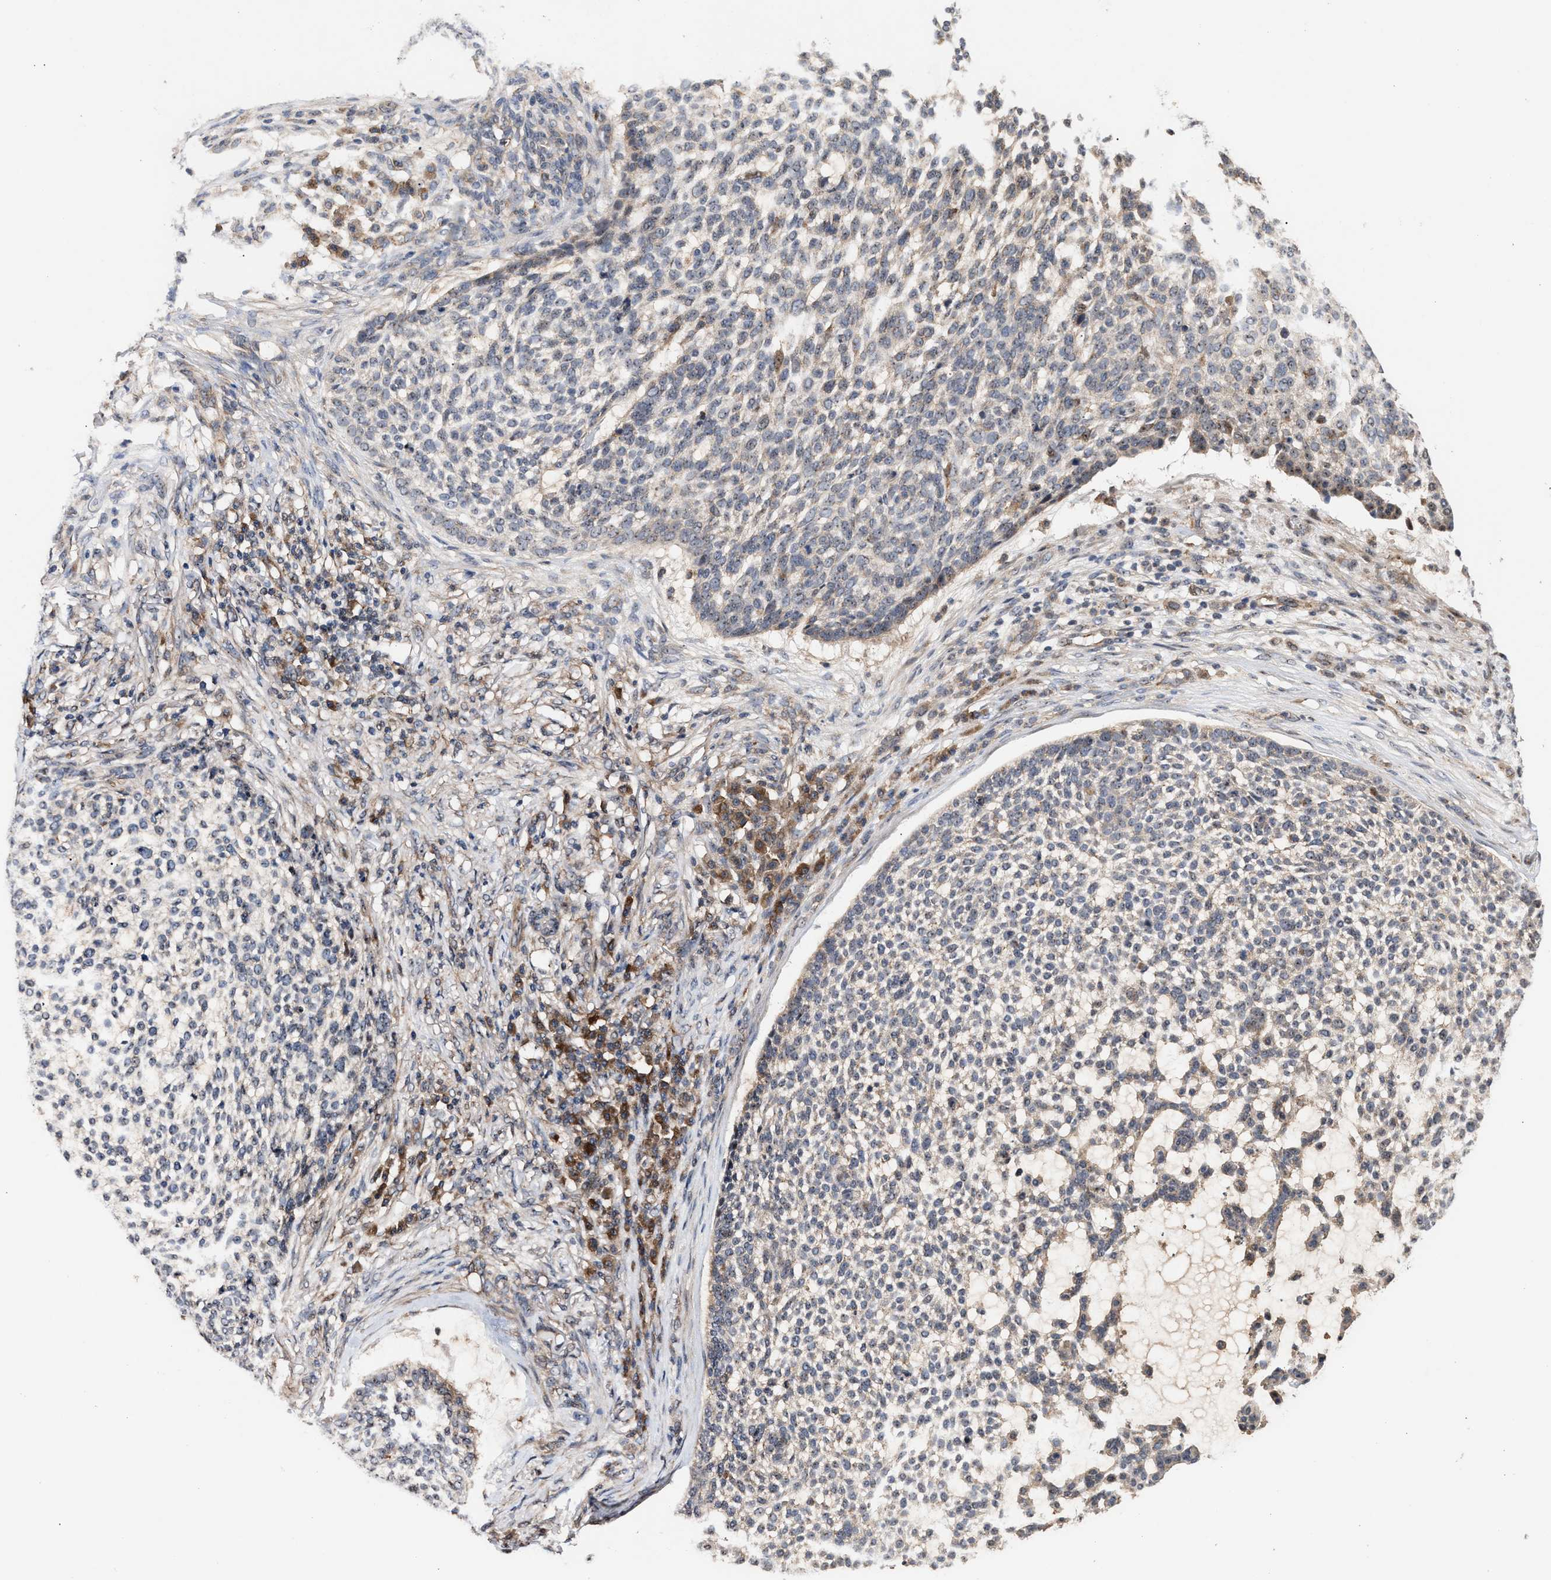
{"staining": {"intensity": "weak", "quantity": "<25%", "location": "nuclear"}, "tissue": "skin cancer", "cell_type": "Tumor cells", "image_type": "cancer", "snomed": [{"axis": "morphology", "description": "Basal cell carcinoma"}, {"axis": "topography", "description": "Skin"}], "caption": "A micrograph of human skin cancer (basal cell carcinoma) is negative for staining in tumor cells. The staining is performed using DAB brown chromogen with nuclei counter-stained in using hematoxylin.", "gene": "EXOSC2", "patient": {"sex": "female", "age": 64}}